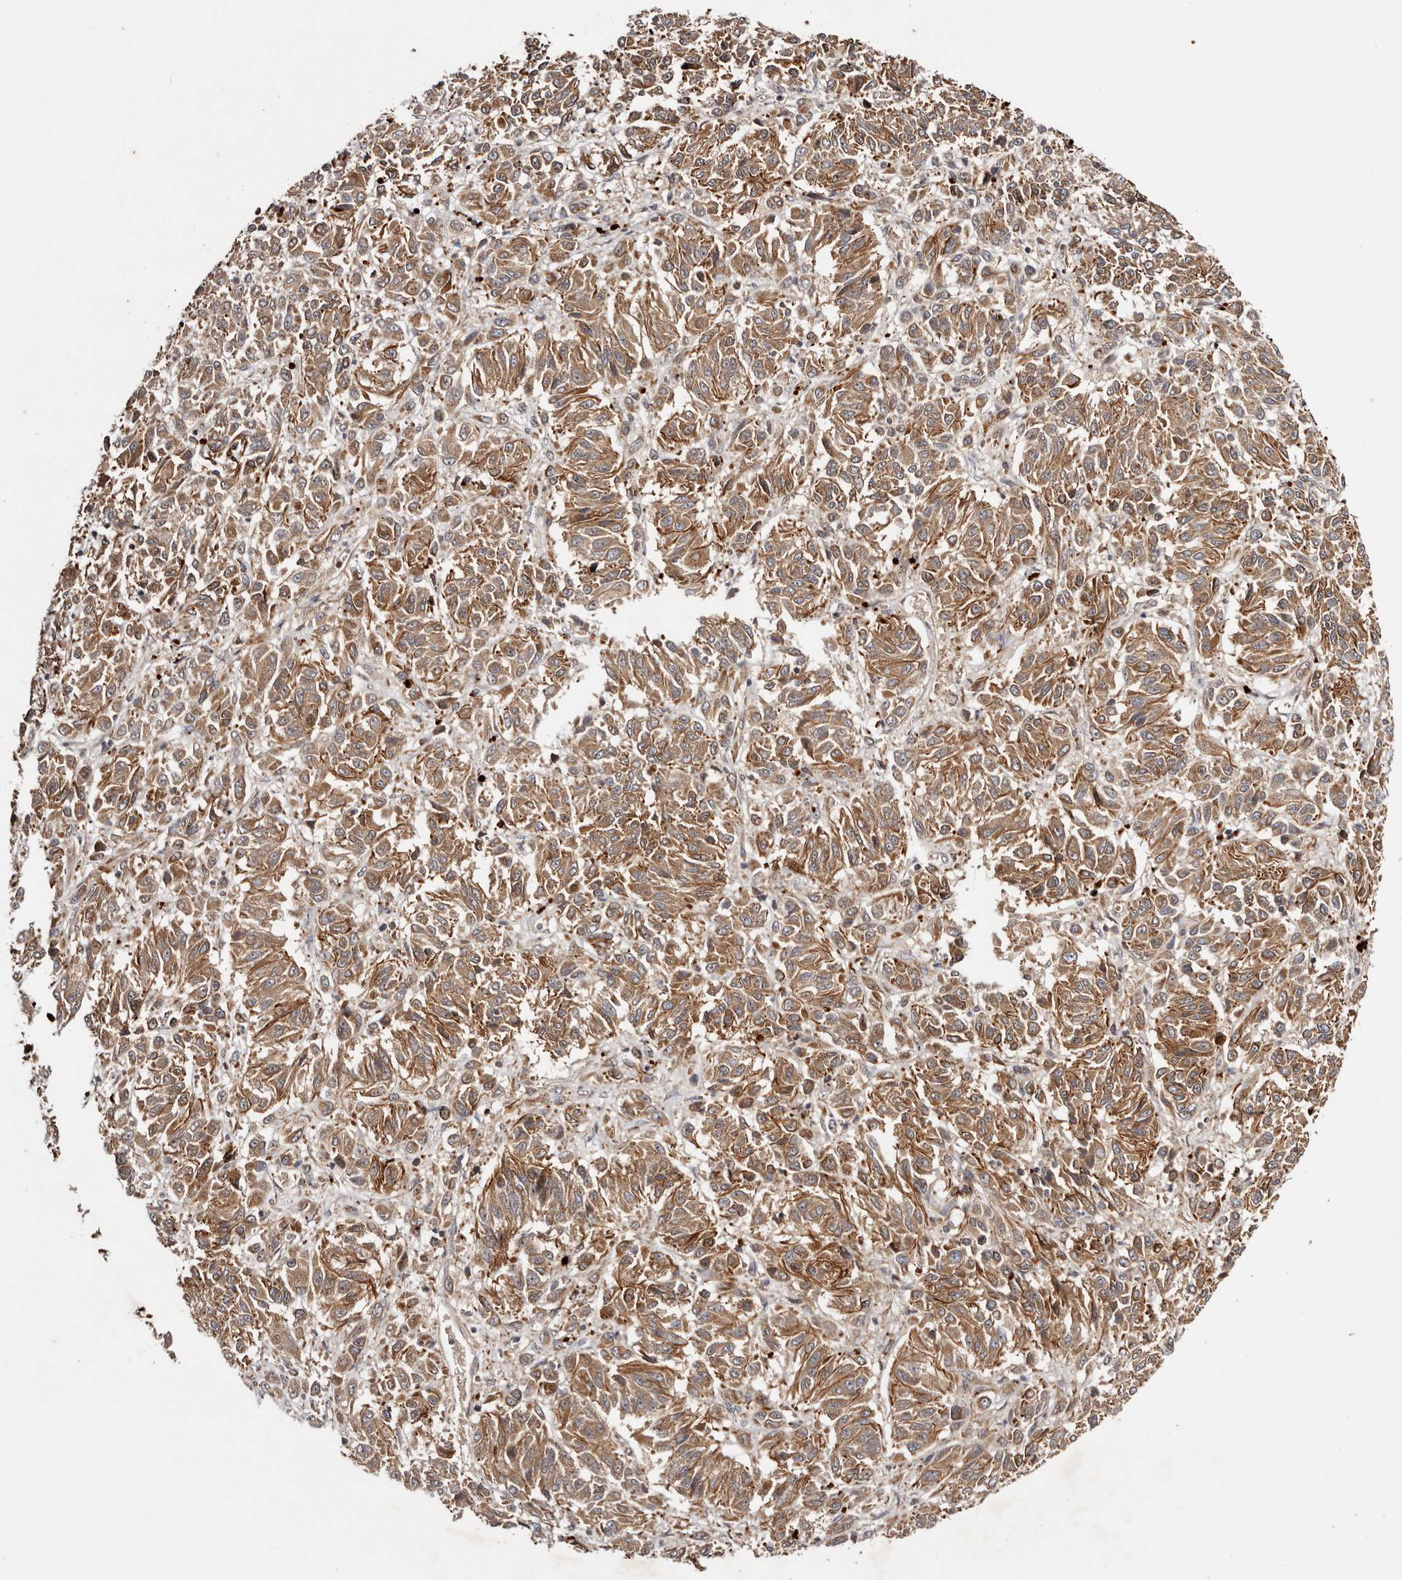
{"staining": {"intensity": "moderate", "quantity": ">75%", "location": "cytoplasmic/membranous"}, "tissue": "melanoma", "cell_type": "Tumor cells", "image_type": "cancer", "snomed": [{"axis": "morphology", "description": "Malignant melanoma, Metastatic site"}, {"axis": "topography", "description": "Lung"}], "caption": "The immunohistochemical stain labels moderate cytoplasmic/membranous expression in tumor cells of melanoma tissue. The protein of interest is shown in brown color, while the nuclei are stained blue.", "gene": "PKIB", "patient": {"sex": "male", "age": 64}}